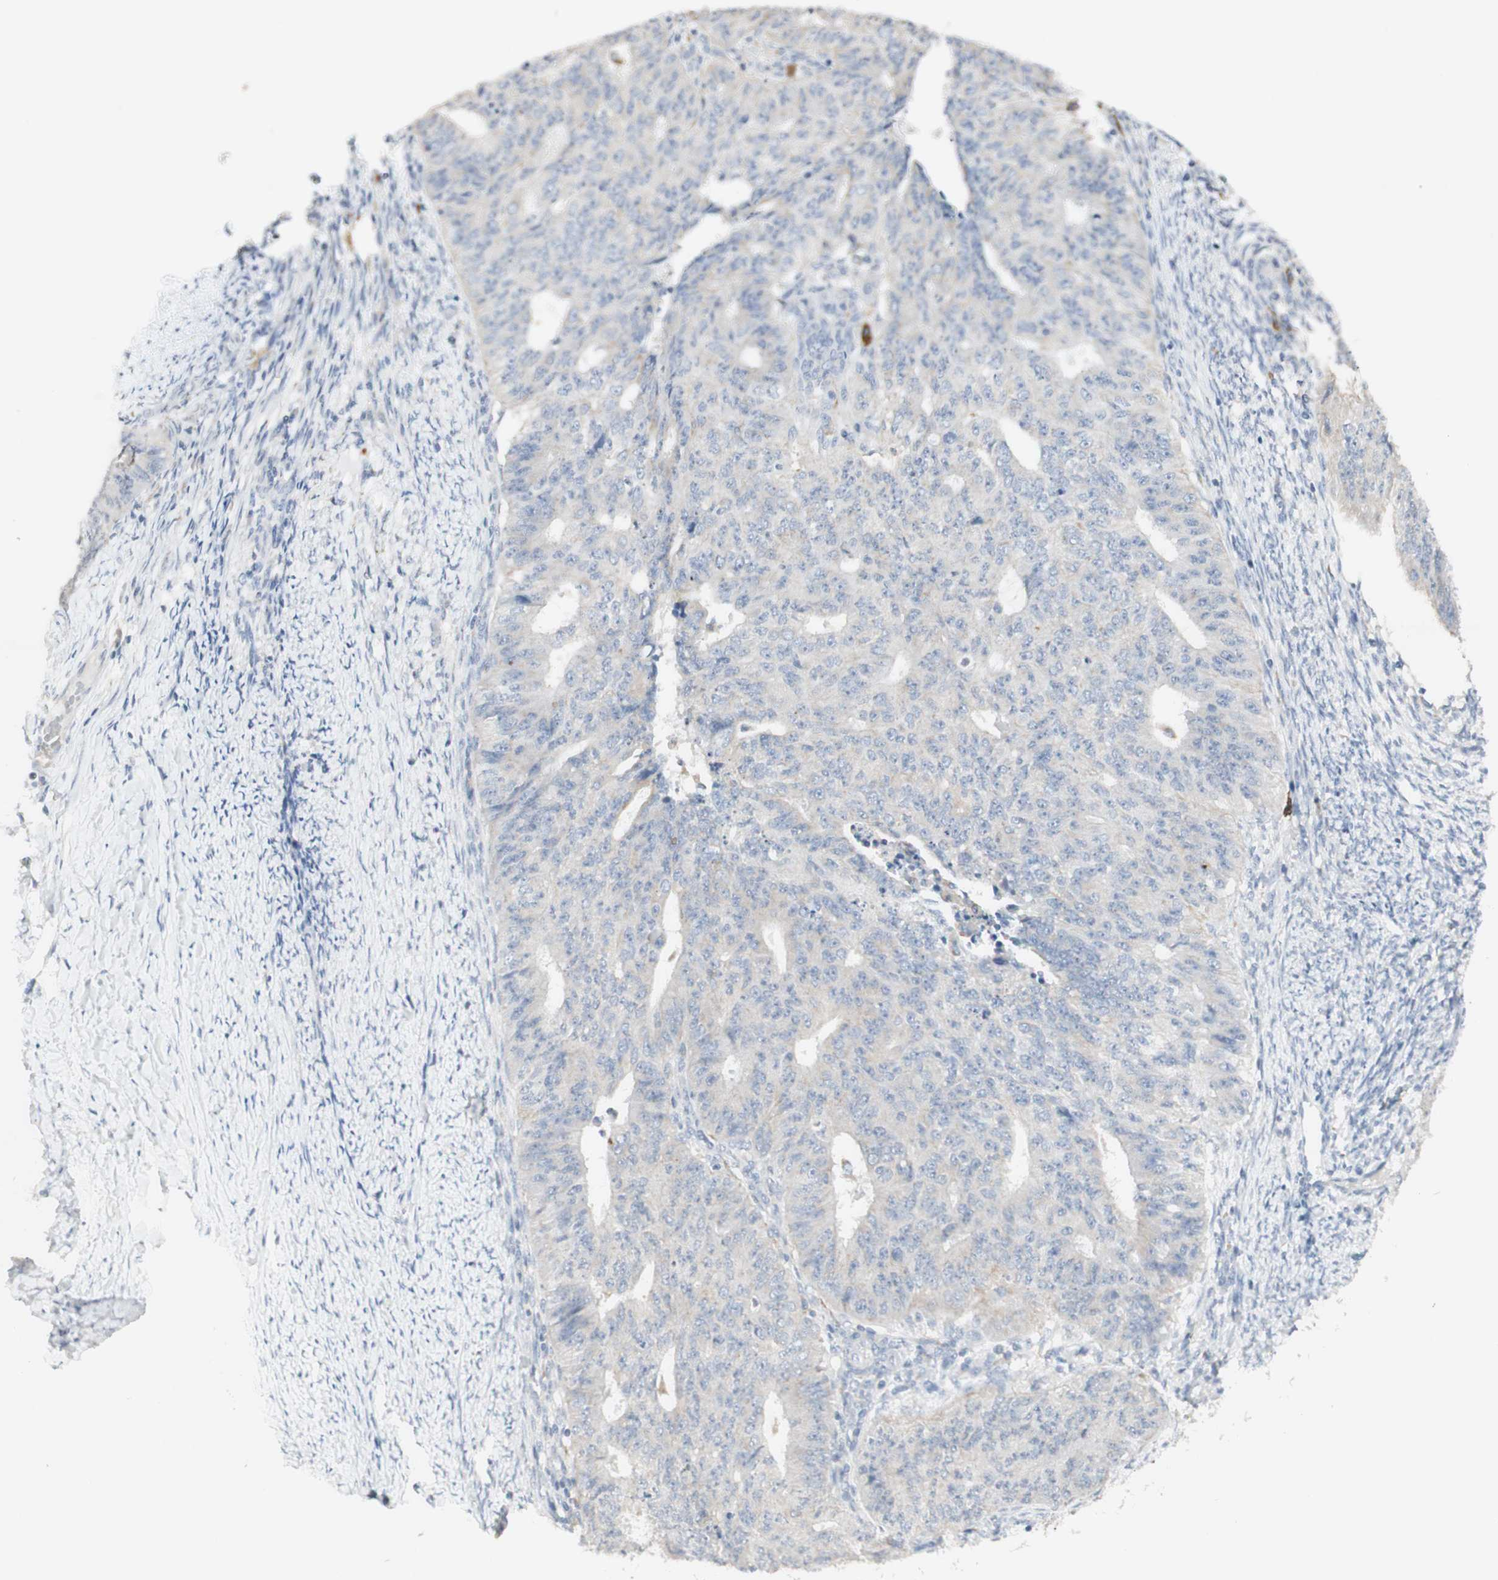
{"staining": {"intensity": "negative", "quantity": "none", "location": "none"}, "tissue": "endometrial cancer", "cell_type": "Tumor cells", "image_type": "cancer", "snomed": [{"axis": "morphology", "description": "Adenocarcinoma, NOS"}, {"axis": "topography", "description": "Endometrium"}], "caption": "Histopathology image shows no significant protein staining in tumor cells of endometrial adenocarcinoma. Nuclei are stained in blue.", "gene": "ATP6V1B1", "patient": {"sex": "female", "age": 32}}